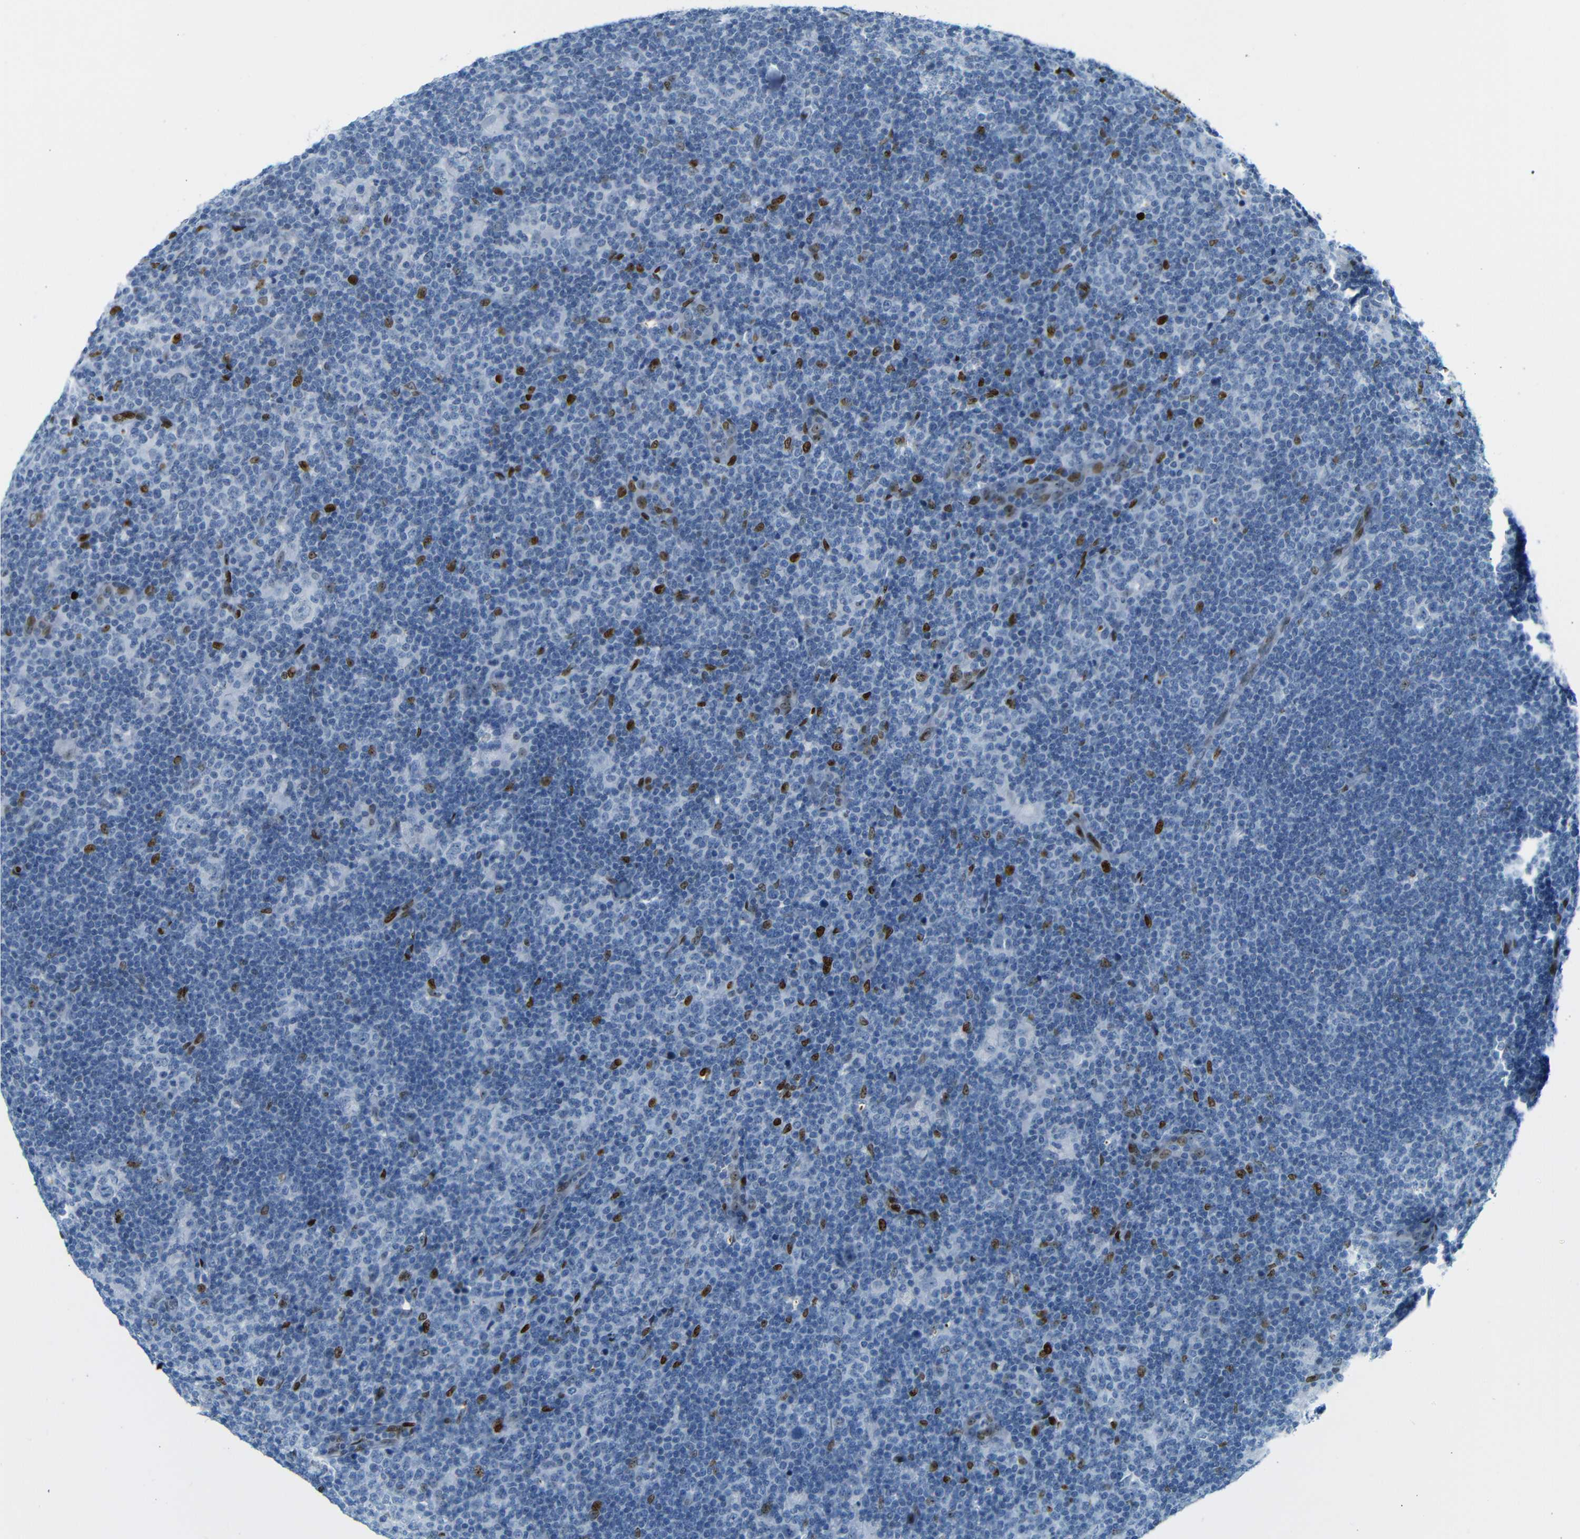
{"staining": {"intensity": "negative", "quantity": "none", "location": "none"}, "tissue": "lymphoma", "cell_type": "Tumor cells", "image_type": "cancer", "snomed": [{"axis": "morphology", "description": "Hodgkin's disease, NOS"}, {"axis": "topography", "description": "Lymph node"}], "caption": "This is an immunohistochemistry micrograph of Hodgkin's disease. There is no expression in tumor cells.", "gene": "NPIPB15", "patient": {"sex": "female", "age": 57}}